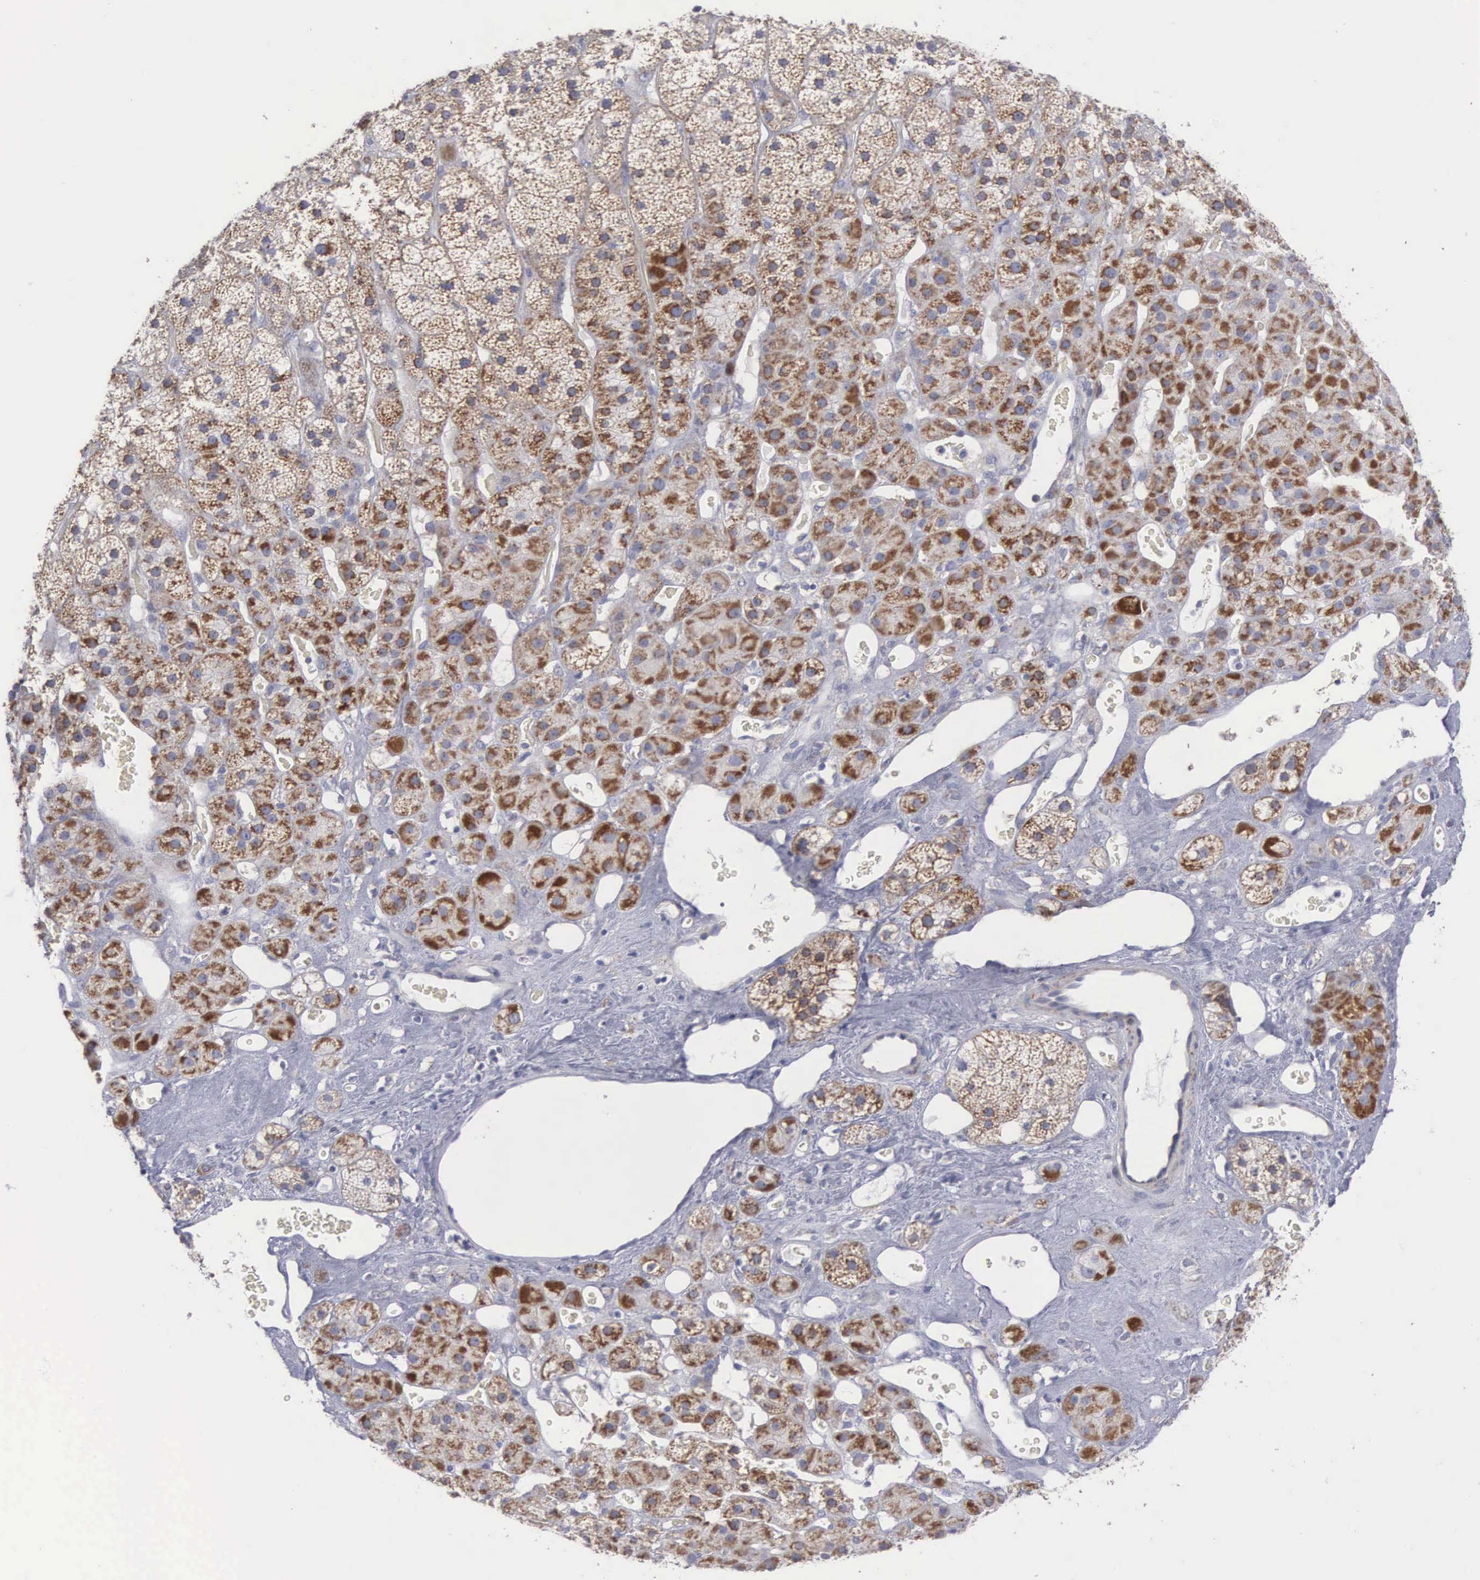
{"staining": {"intensity": "moderate", "quantity": ">75%", "location": "cytoplasmic/membranous"}, "tissue": "adrenal gland", "cell_type": "Glandular cells", "image_type": "normal", "snomed": [{"axis": "morphology", "description": "Normal tissue, NOS"}, {"axis": "topography", "description": "Adrenal gland"}], "caption": "An immunohistochemistry image of benign tissue is shown. Protein staining in brown labels moderate cytoplasmic/membranous positivity in adrenal gland within glandular cells.", "gene": "APOOL", "patient": {"sex": "male", "age": 57}}